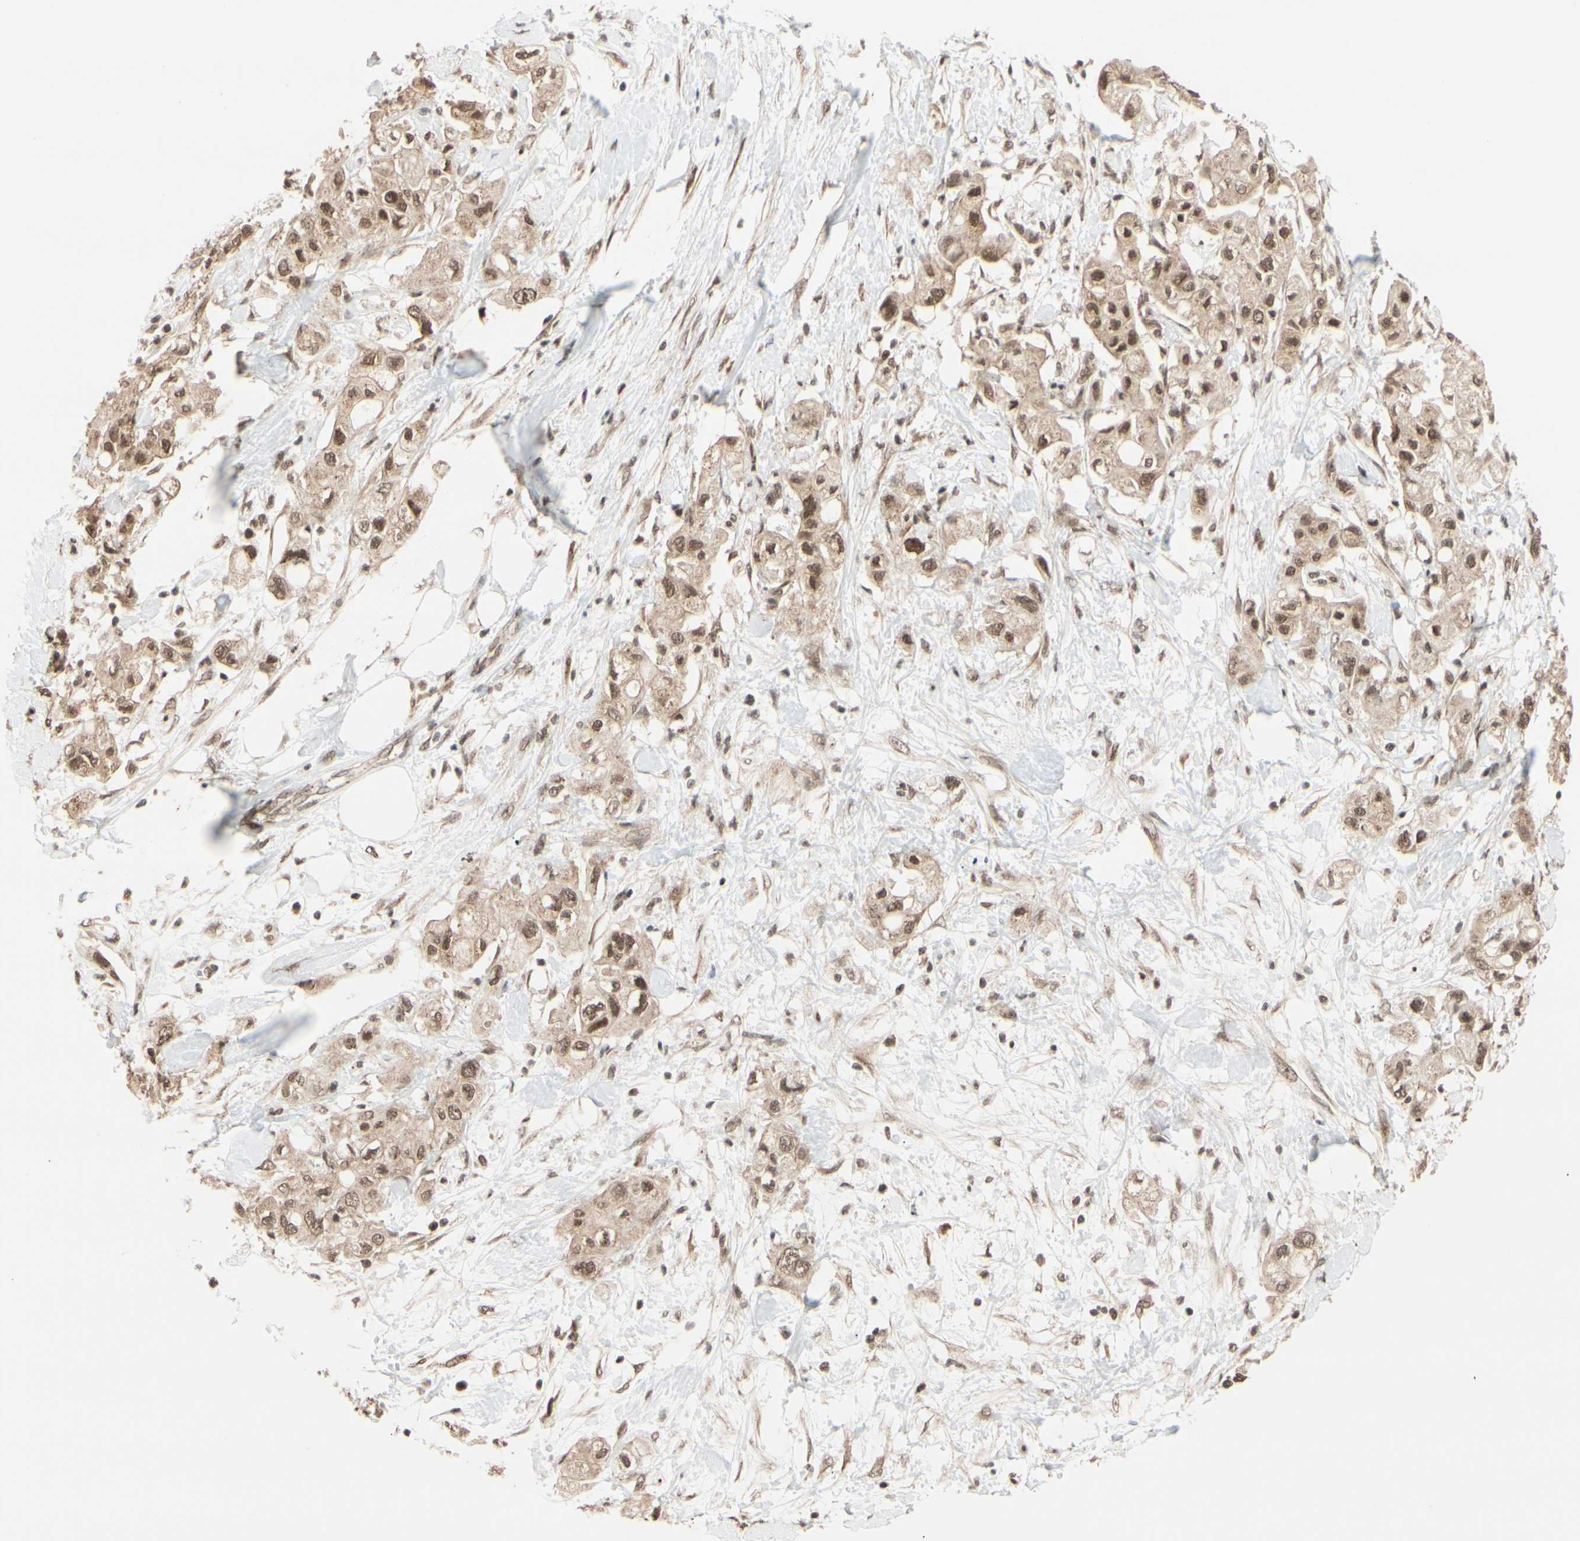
{"staining": {"intensity": "moderate", "quantity": ">75%", "location": "cytoplasmic/membranous,nuclear"}, "tissue": "pancreatic cancer", "cell_type": "Tumor cells", "image_type": "cancer", "snomed": [{"axis": "morphology", "description": "Adenocarcinoma, NOS"}, {"axis": "topography", "description": "Pancreas"}], "caption": "Moderate cytoplasmic/membranous and nuclear expression is appreciated in about >75% of tumor cells in pancreatic cancer (adenocarcinoma).", "gene": "BRMS1", "patient": {"sex": "female", "age": 56}}